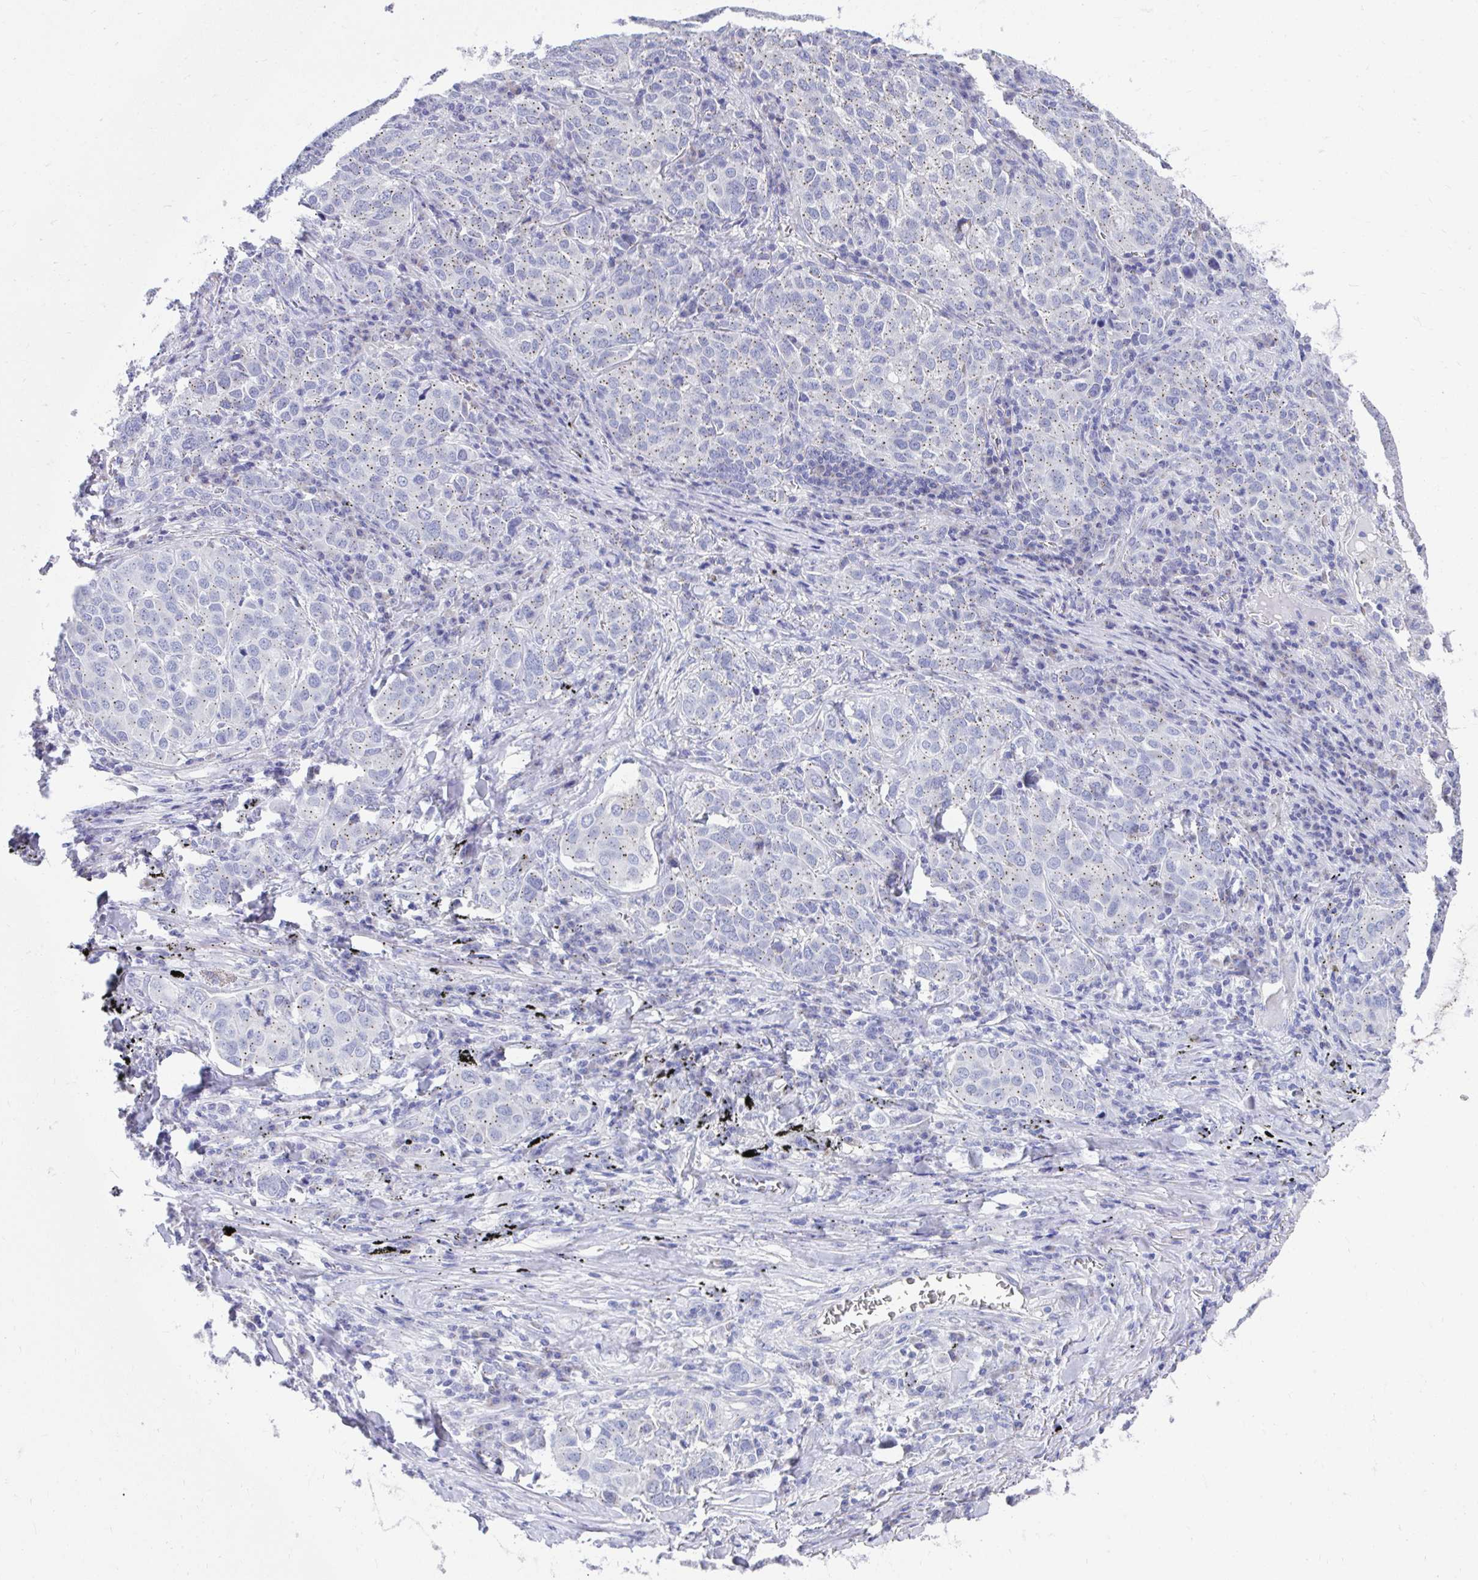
{"staining": {"intensity": "weak", "quantity": "25%-75%", "location": "cytoplasmic/membranous"}, "tissue": "lung cancer", "cell_type": "Tumor cells", "image_type": "cancer", "snomed": [{"axis": "morphology", "description": "Adenocarcinoma, NOS"}, {"axis": "morphology", "description": "Adenocarcinoma, metastatic, NOS"}, {"axis": "topography", "description": "Lymph node"}, {"axis": "topography", "description": "Lung"}], "caption": "IHC staining of lung cancer (metastatic adenocarcinoma), which exhibits low levels of weak cytoplasmic/membranous staining in approximately 25%-75% of tumor cells indicating weak cytoplasmic/membranous protein positivity. The staining was performed using DAB (3,3'-diaminobenzidine) (brown) for protein detection and nuclei were counterstained in hematoxylin (blue).", "gene": "TMPRSS2", "patient": {"sex": "female", "age": 65}}